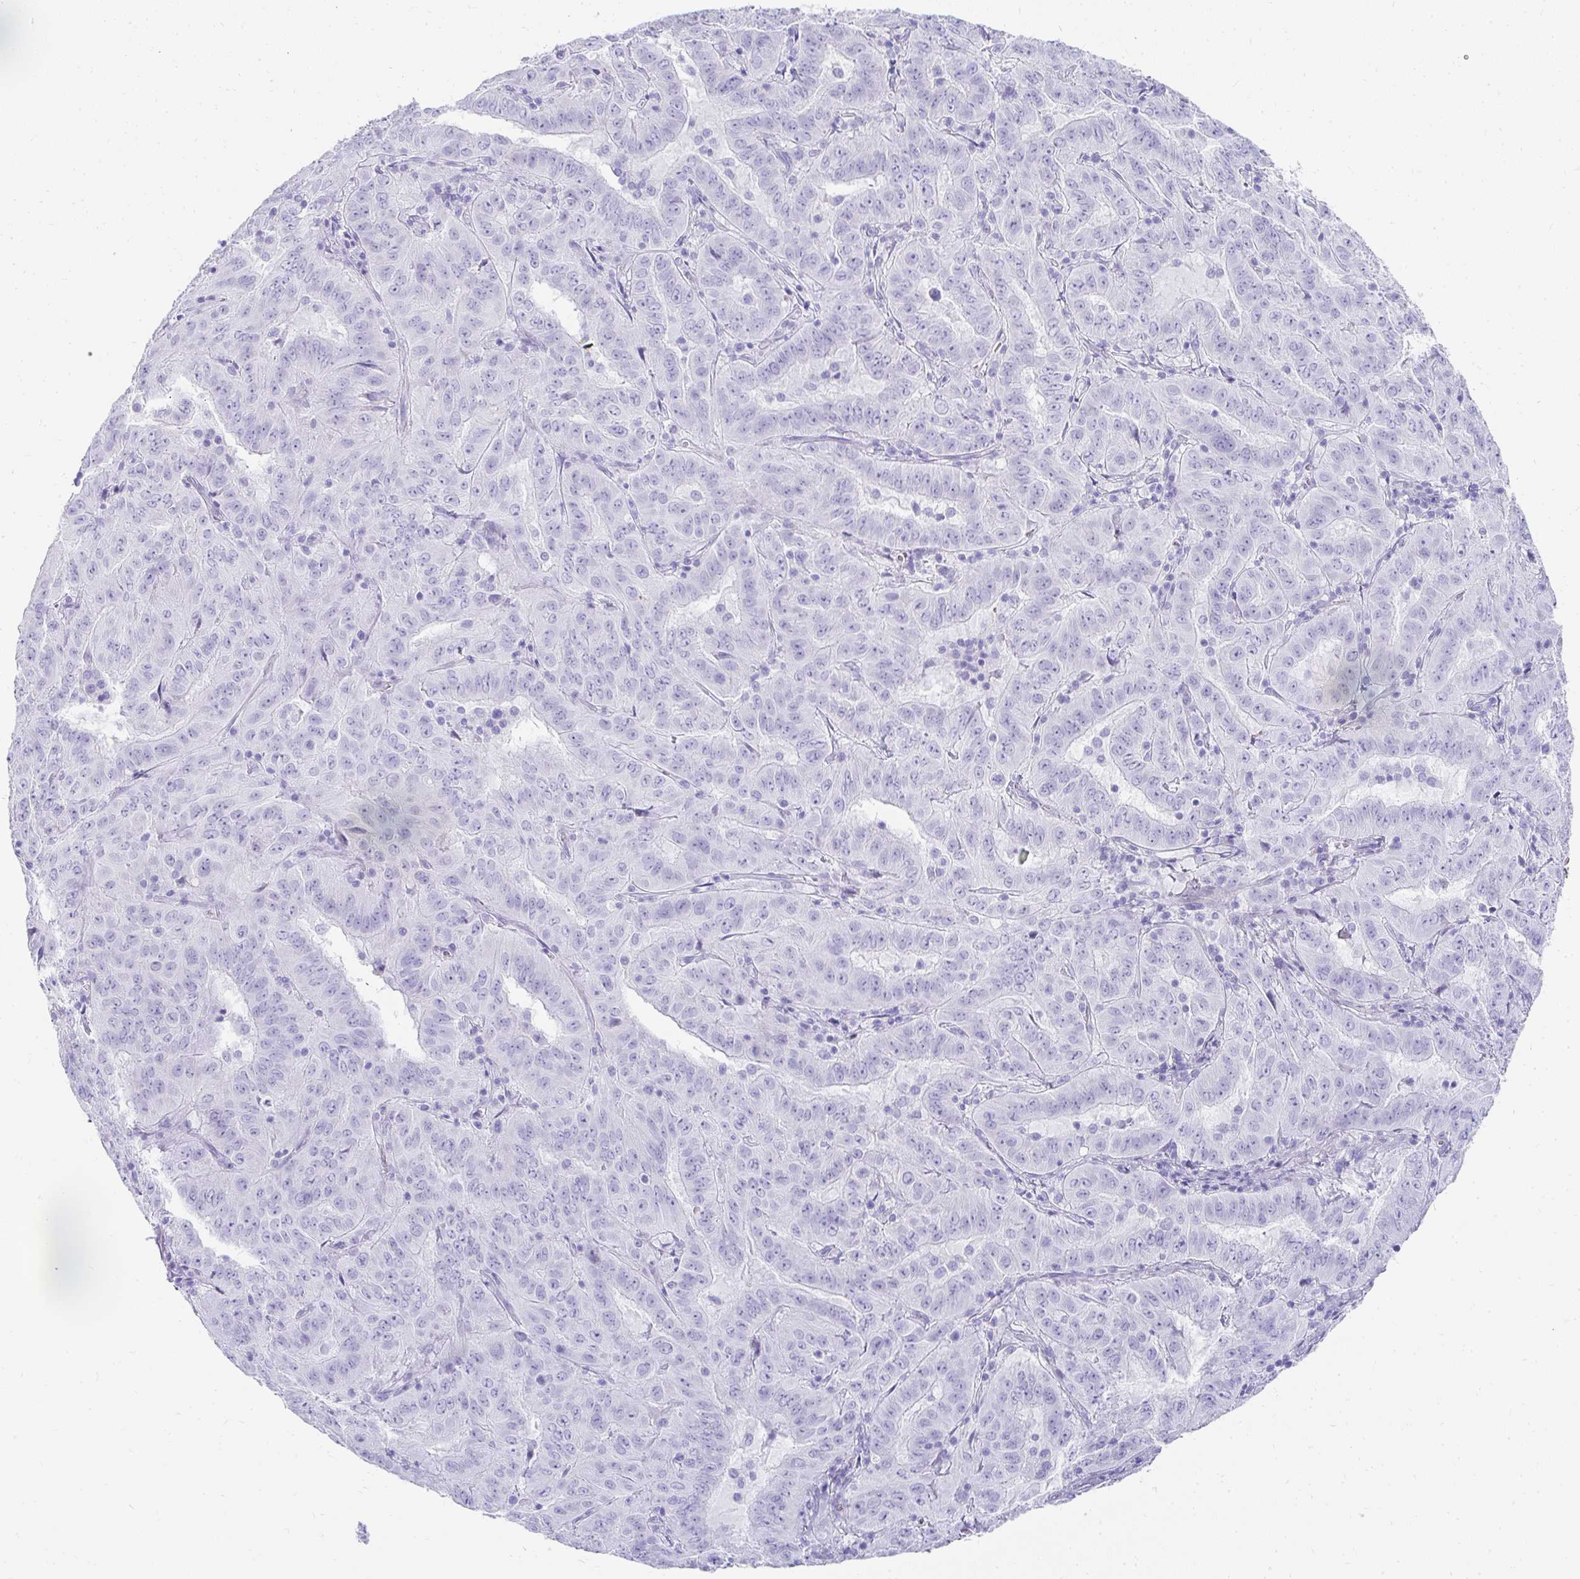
{"staining": {"intensity": "negative", "quantity": "none", "location": "none"}, "tissue": "pancreatic cancer", "cell_type": "Tumor cells", "image_type": "cancer", "snomed": [{"axis": "morphology", "description": "Adenocarcinoma, NOS"}, {"axis": "topography", "description": "Pancreas"}], "caption": "DAB (3,3'-diaminobenzidine) immunohistochemical staining of human adenocarcinoma (pancreatic) shows no significant expression in tumor cells.", "gene": "TNNT1", "patient": {"sex": "male", "age": 63}}